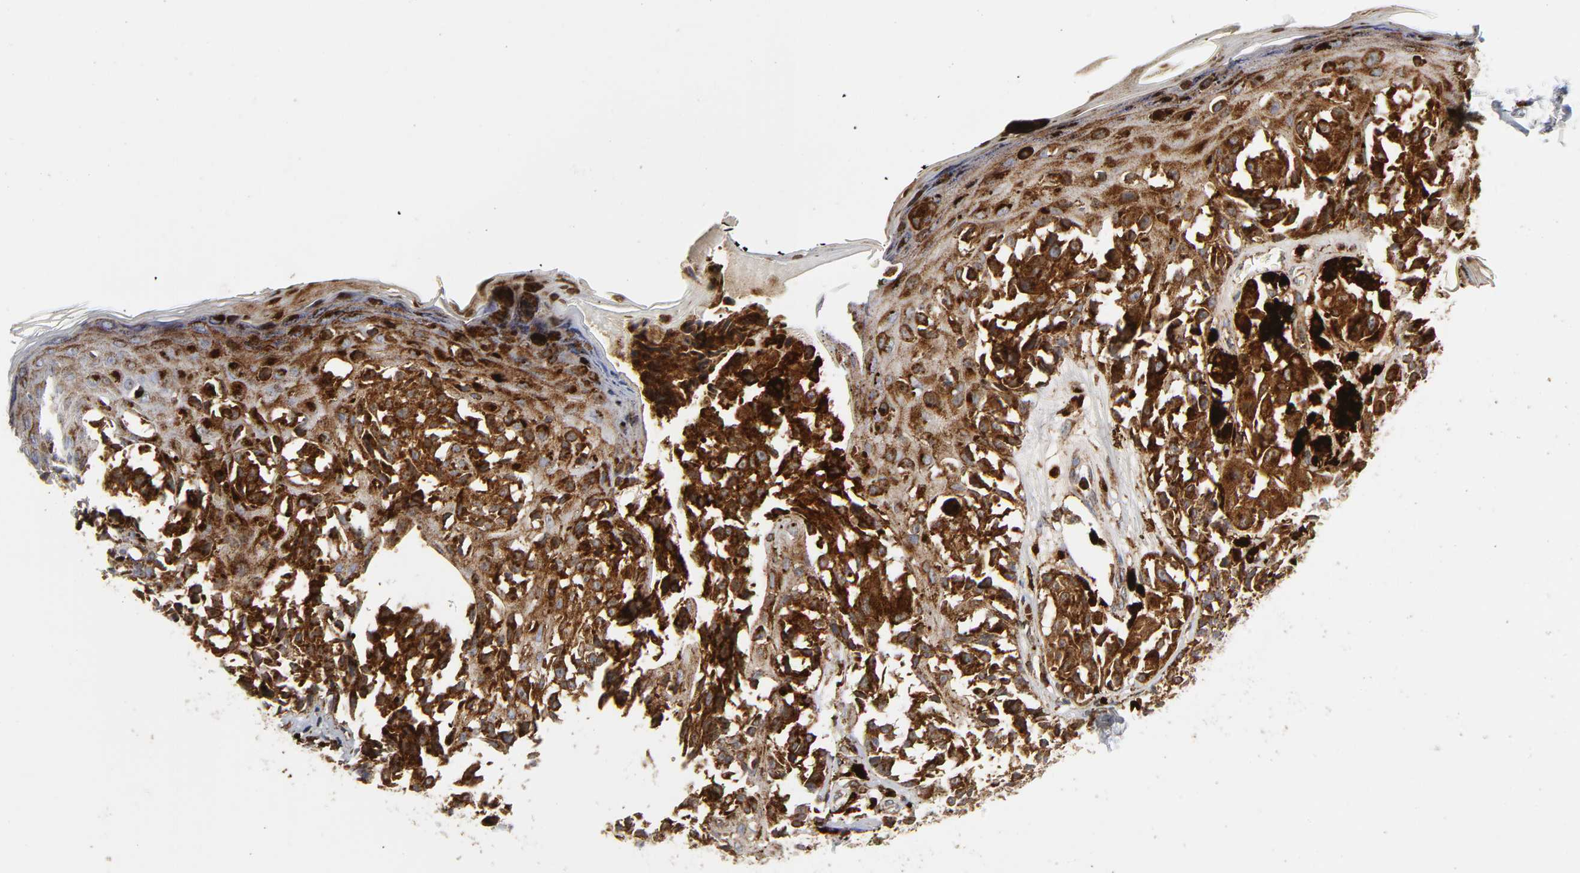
{"staining": {"intensity": "strong", "quantity": ">75%", "location": "cytoplasmic/membranous"}, "tissue": "melanoma", "cell_type": "Tumor cells", "image_type": "cancer", "snomed": [{"axis": "morphology", "description": "Malignant melanoma, NOS"}, {"axis": "topography", "description": "Skin"}], "caption": "Malignant melanoma tissue shows strong cytoplasmic/membranous staining in approximately >75% of tumor cells, visualized by immunohistochemistry.", "gene": "PSAP", "patient": {"sex": "female", "age": 38}}